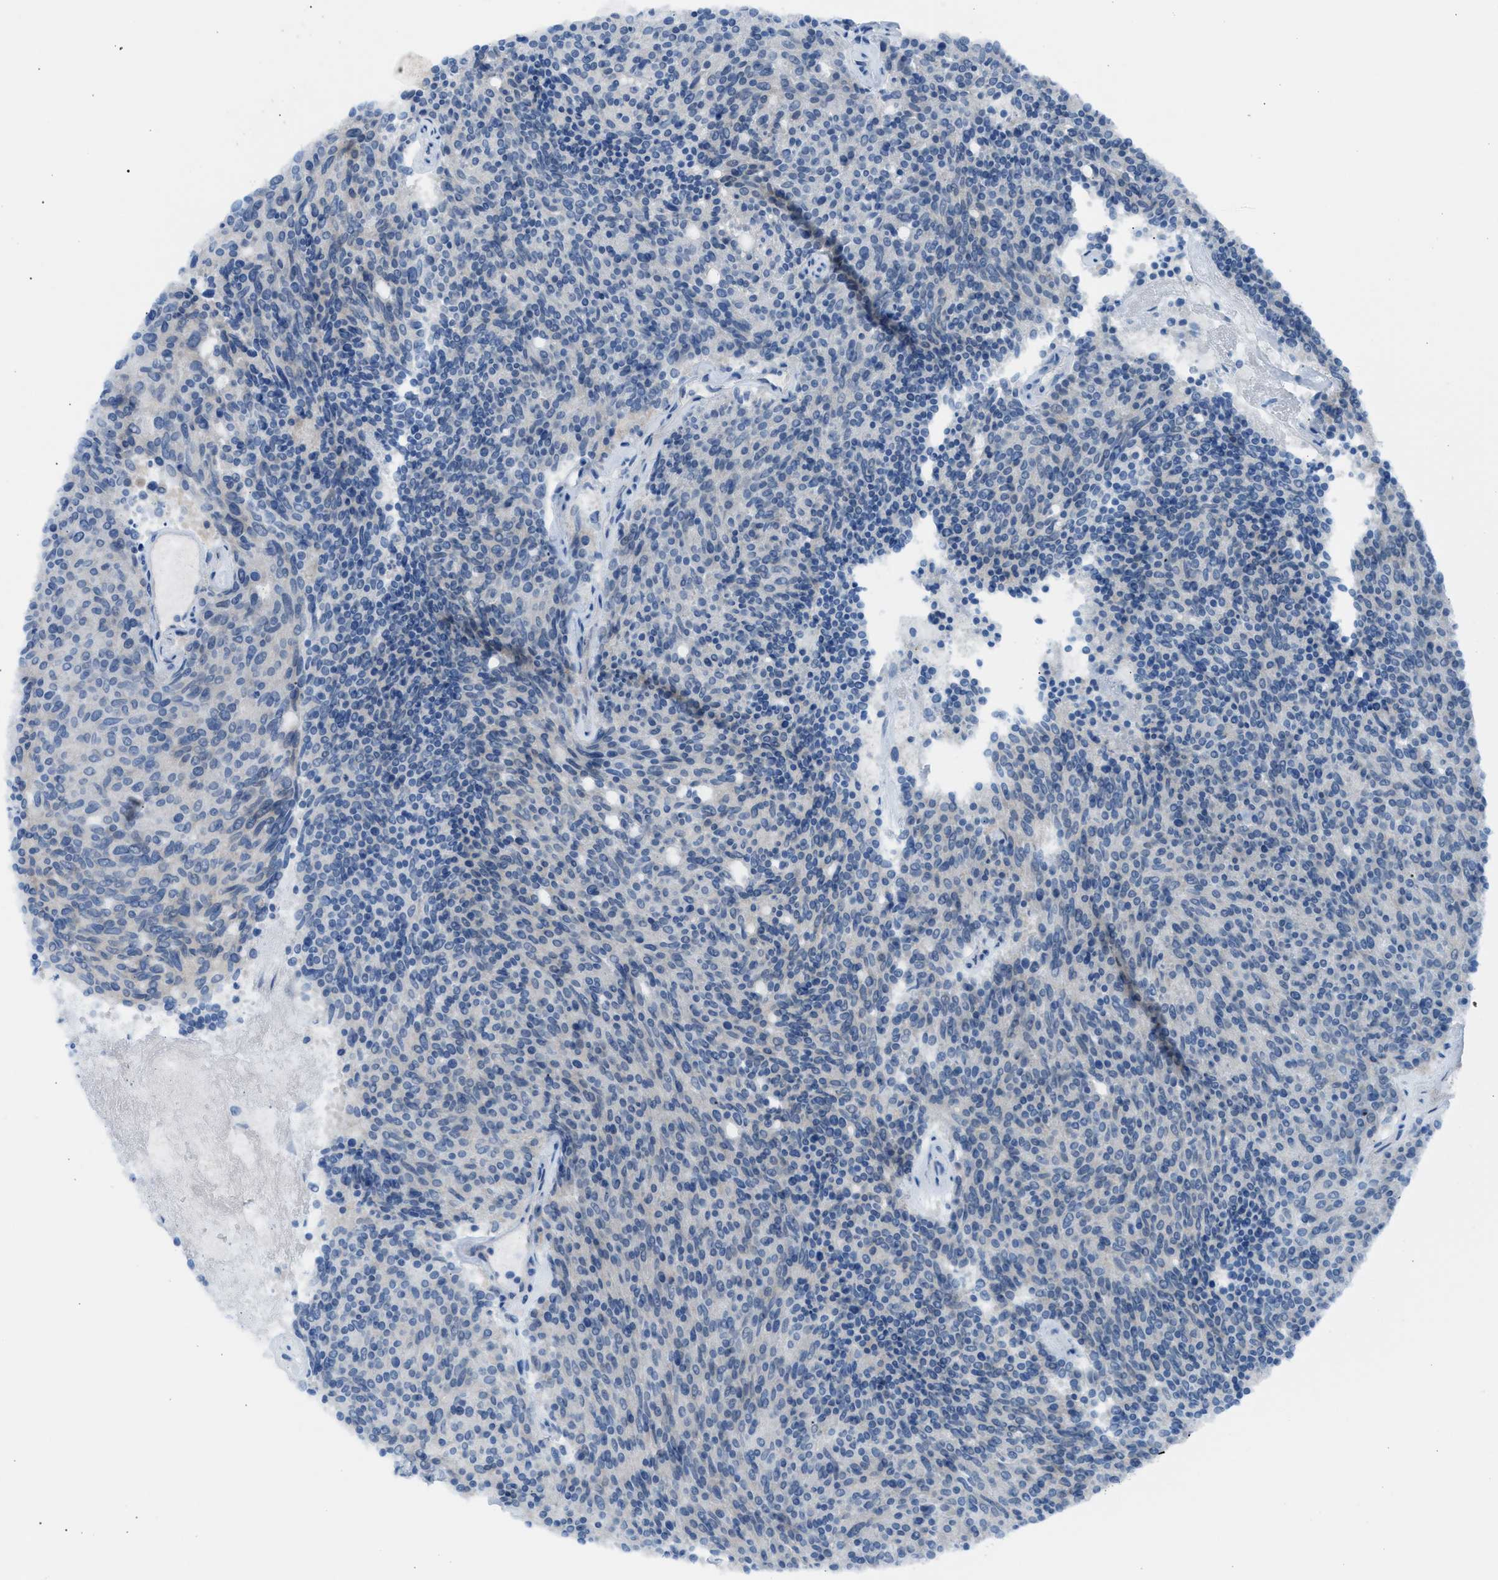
{"staining": {"intensity": "negative", "quantity": "none", "location": "none"}, "tissue": "carcinoid", "cell_type": "Tumor cells", "image_type": "cancer", "snomed": [{"axis": "morphology", "description": "Carcinoid, malignant, NOS"}, {"axis": "topography", "description": "Pancreas"}], "caption": "This histopathology image is of carcinoid stained with immunohistochemistry to label a protein in brown with the nuclei are counter-stained blue. There is no positivity in tumor cells.", "gene": "CLEC10A", "patient": {"sex": "female", "age": 54}}